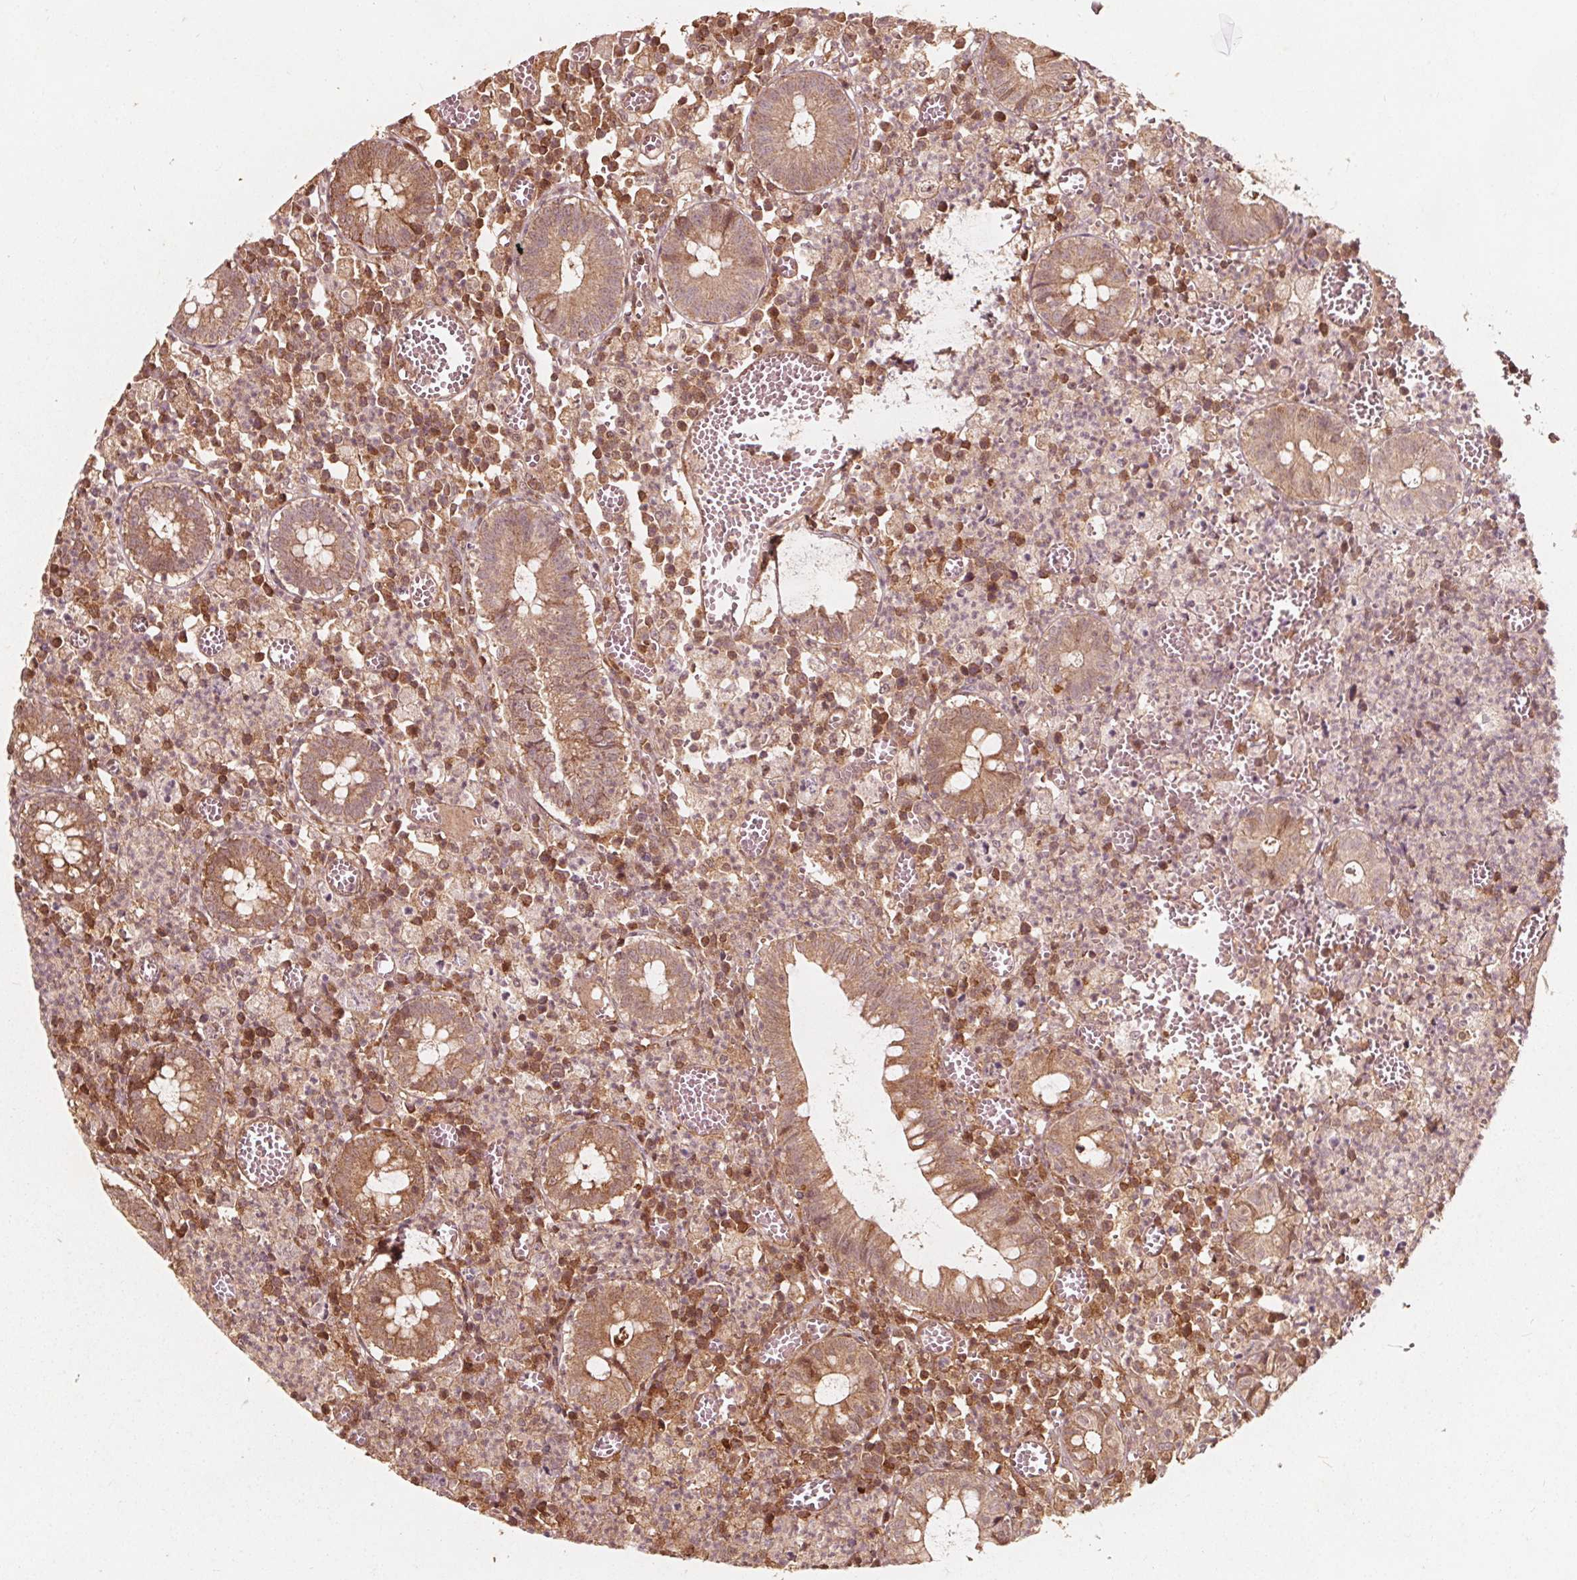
{"staining": {"intensity": "weak", "quantity": ">75%", "location": "cytoplasmic/membranous"}, "tissue": "colorectal cancer", "cell_type": "Tumor cells", "image_type": "cancer", "snomed": [{"axis": "morphology", "description": "Normal tissue, NOS"}, {"axis": "morphology", "description": "Adenocarcinoma, NOS"}, {"axis": "topography", "description": "Colon"}], "caption": "Colorectal adenocarcinoma tissue shows weak cytoplasmic/membranous positivity in approximately >75% of tumor cells, visualized by immunohistochemistry.", "gene": "AIP", "patient": {"sex": "male", "age": 65}}